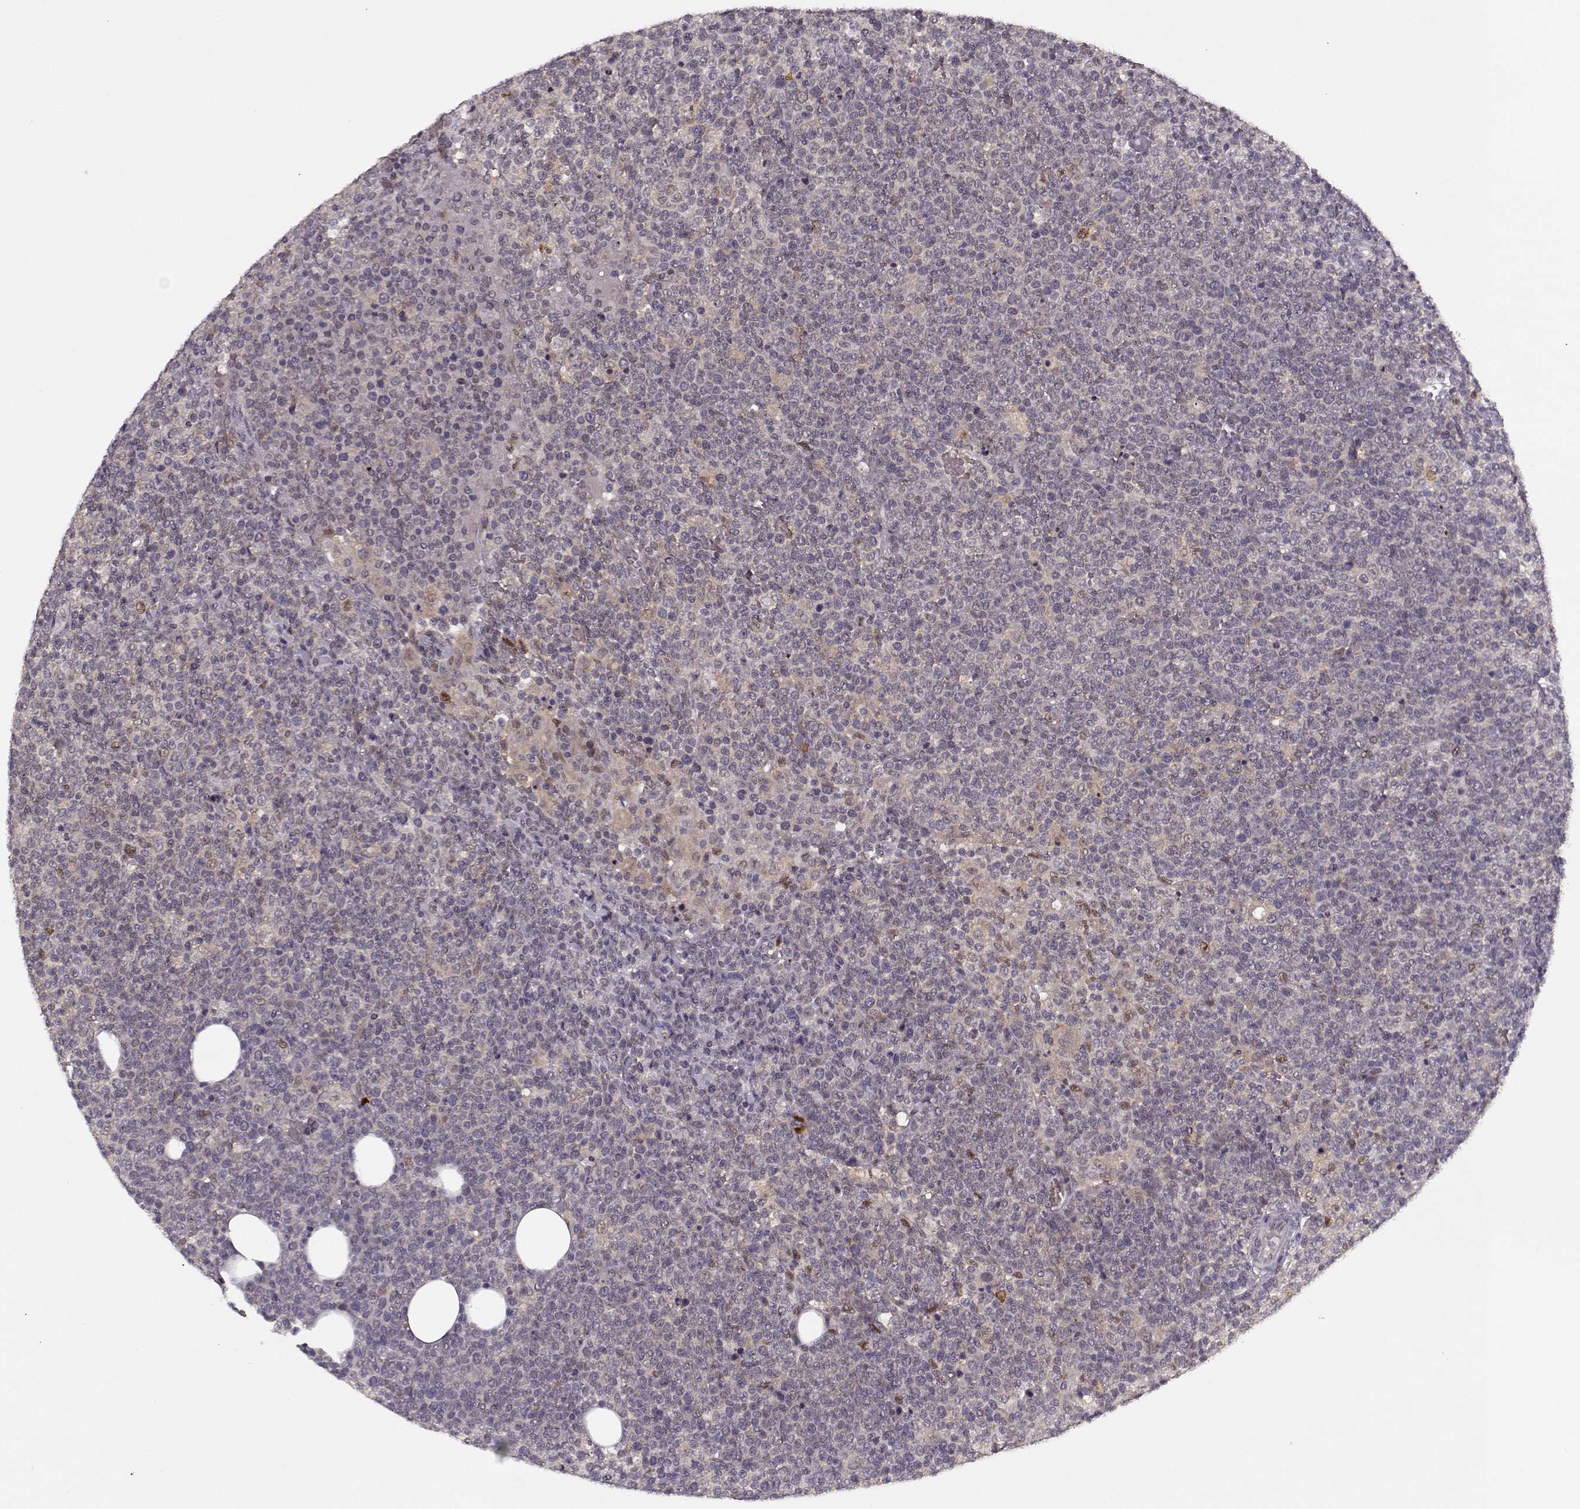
{"staining": {"intensity": "negative", "quantity": "none", "location": "none"}, "tissue": "lymphoma", "cell_type": "Tumor cells", "image_type": "cancer", "snomed": [{"axis": "morphology", "description": "Malignant lymphoma, non-Hodgkin's type, High grade"}, {"axis": "topography", "description": "Lymph node"}], "caption": "The immunohistochemistry image has no significant staining in tumor cells of high-grade malignant lymphoma, non-Hodgkin's type tissue. (Stains: DAB IHC with hematoxylin counter stain, Microscopy: brightfield microscopy at high magnification).", "gene": "DENND4B", "patient": {"sex": "male", "age": 61}}